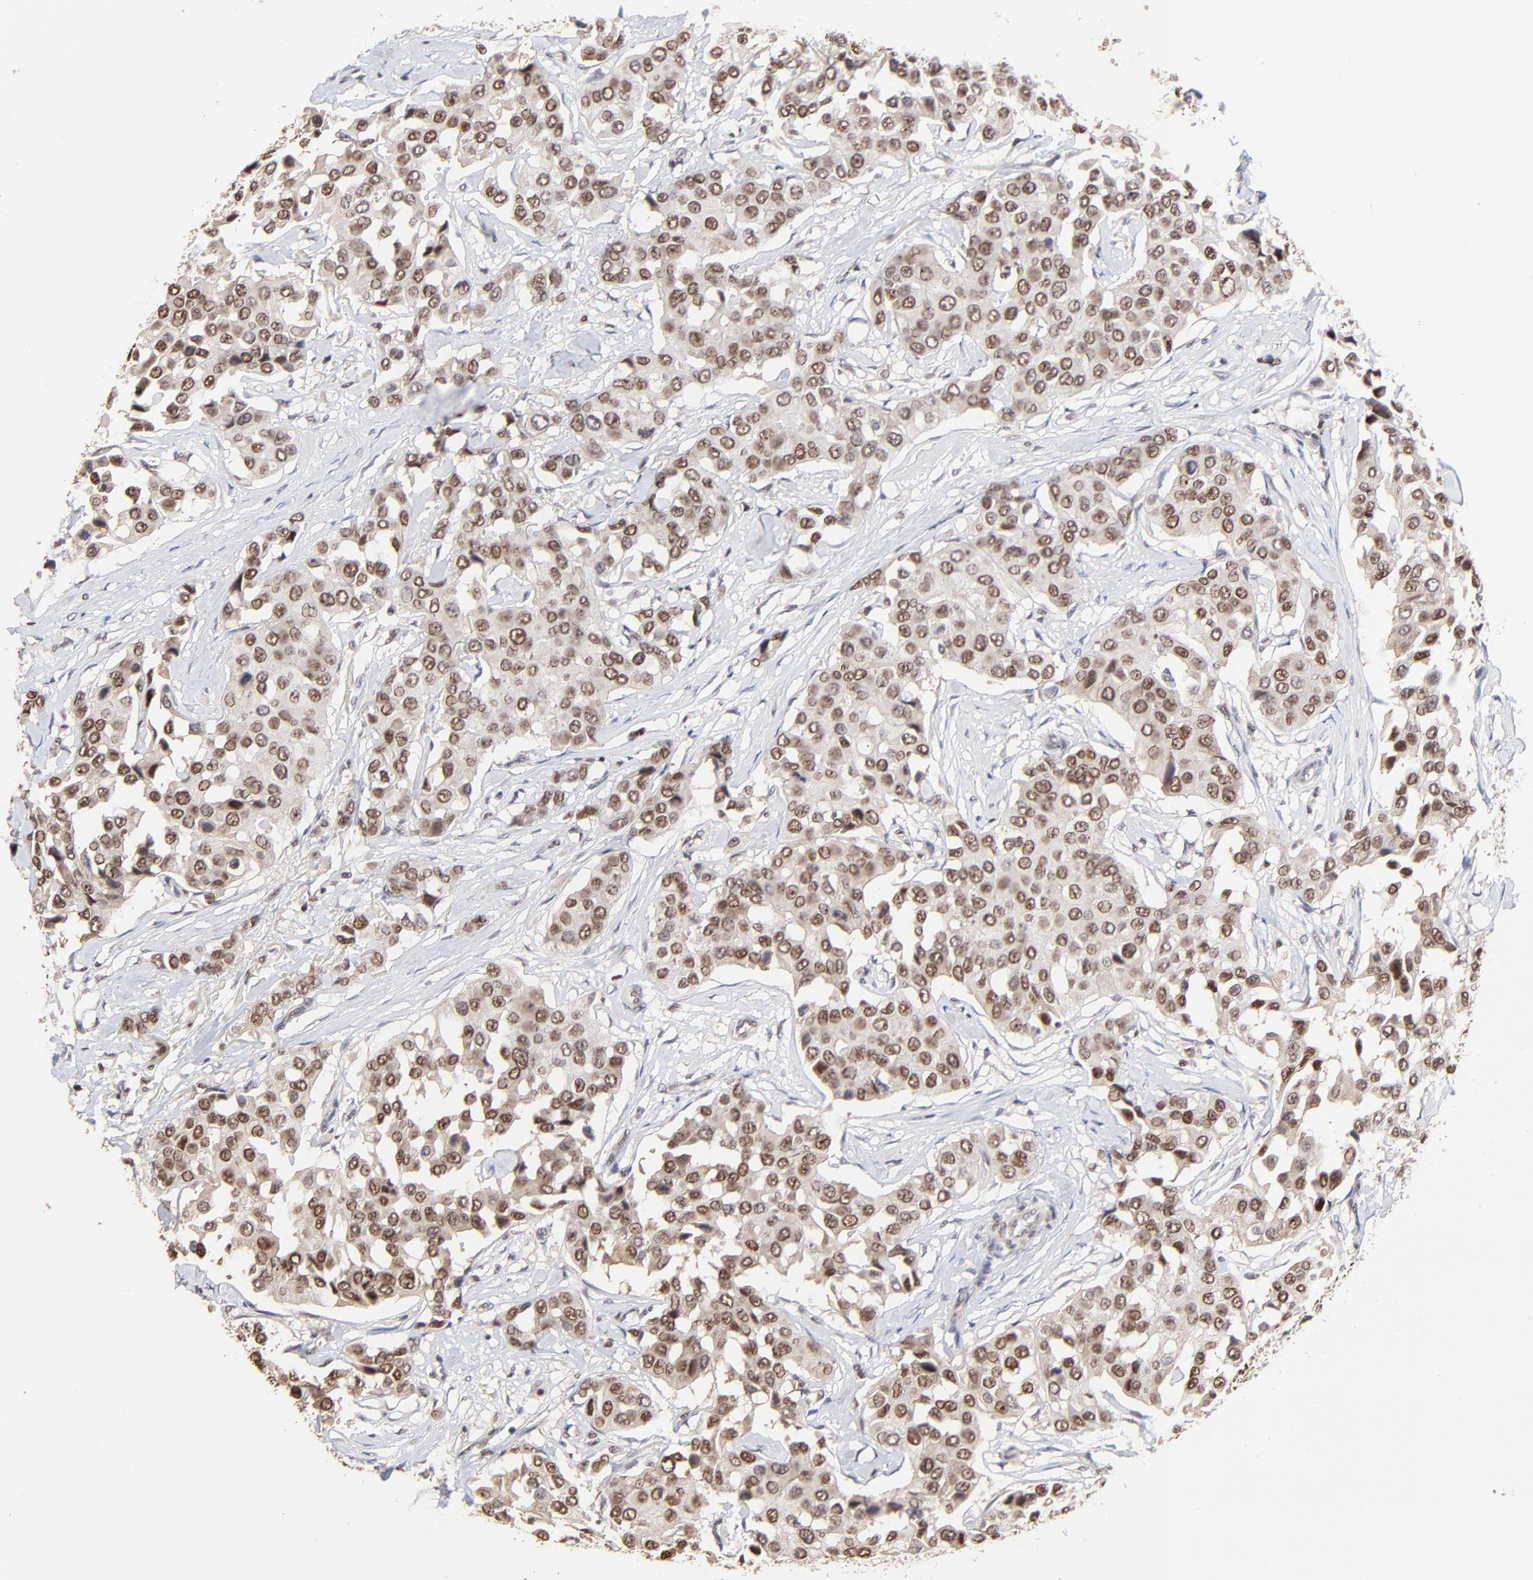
{"staining": {"intensity": "moderate", "quantity": ">75%", "location": "cytoplasmic/membranous,nuclear"}, "tissue": "breast cancer", "cell_type": "Tumor cells", "image_type": "cancer", "snomed": [{"axis": "morphology", "description": "Duct carcinoma"}, {"axis": "topography", "description": "Breast"}], "caption": "Immunohistochemistry (IHC) histopathology image of breast cancer stained for a protein (brown), which exhibits medium levels of moderate cytoplasmic/membranous and nuclear expression in about >75% of tumor cells.", "gene": "DSN1", "patient": {"sex": "female", "age": 80}}